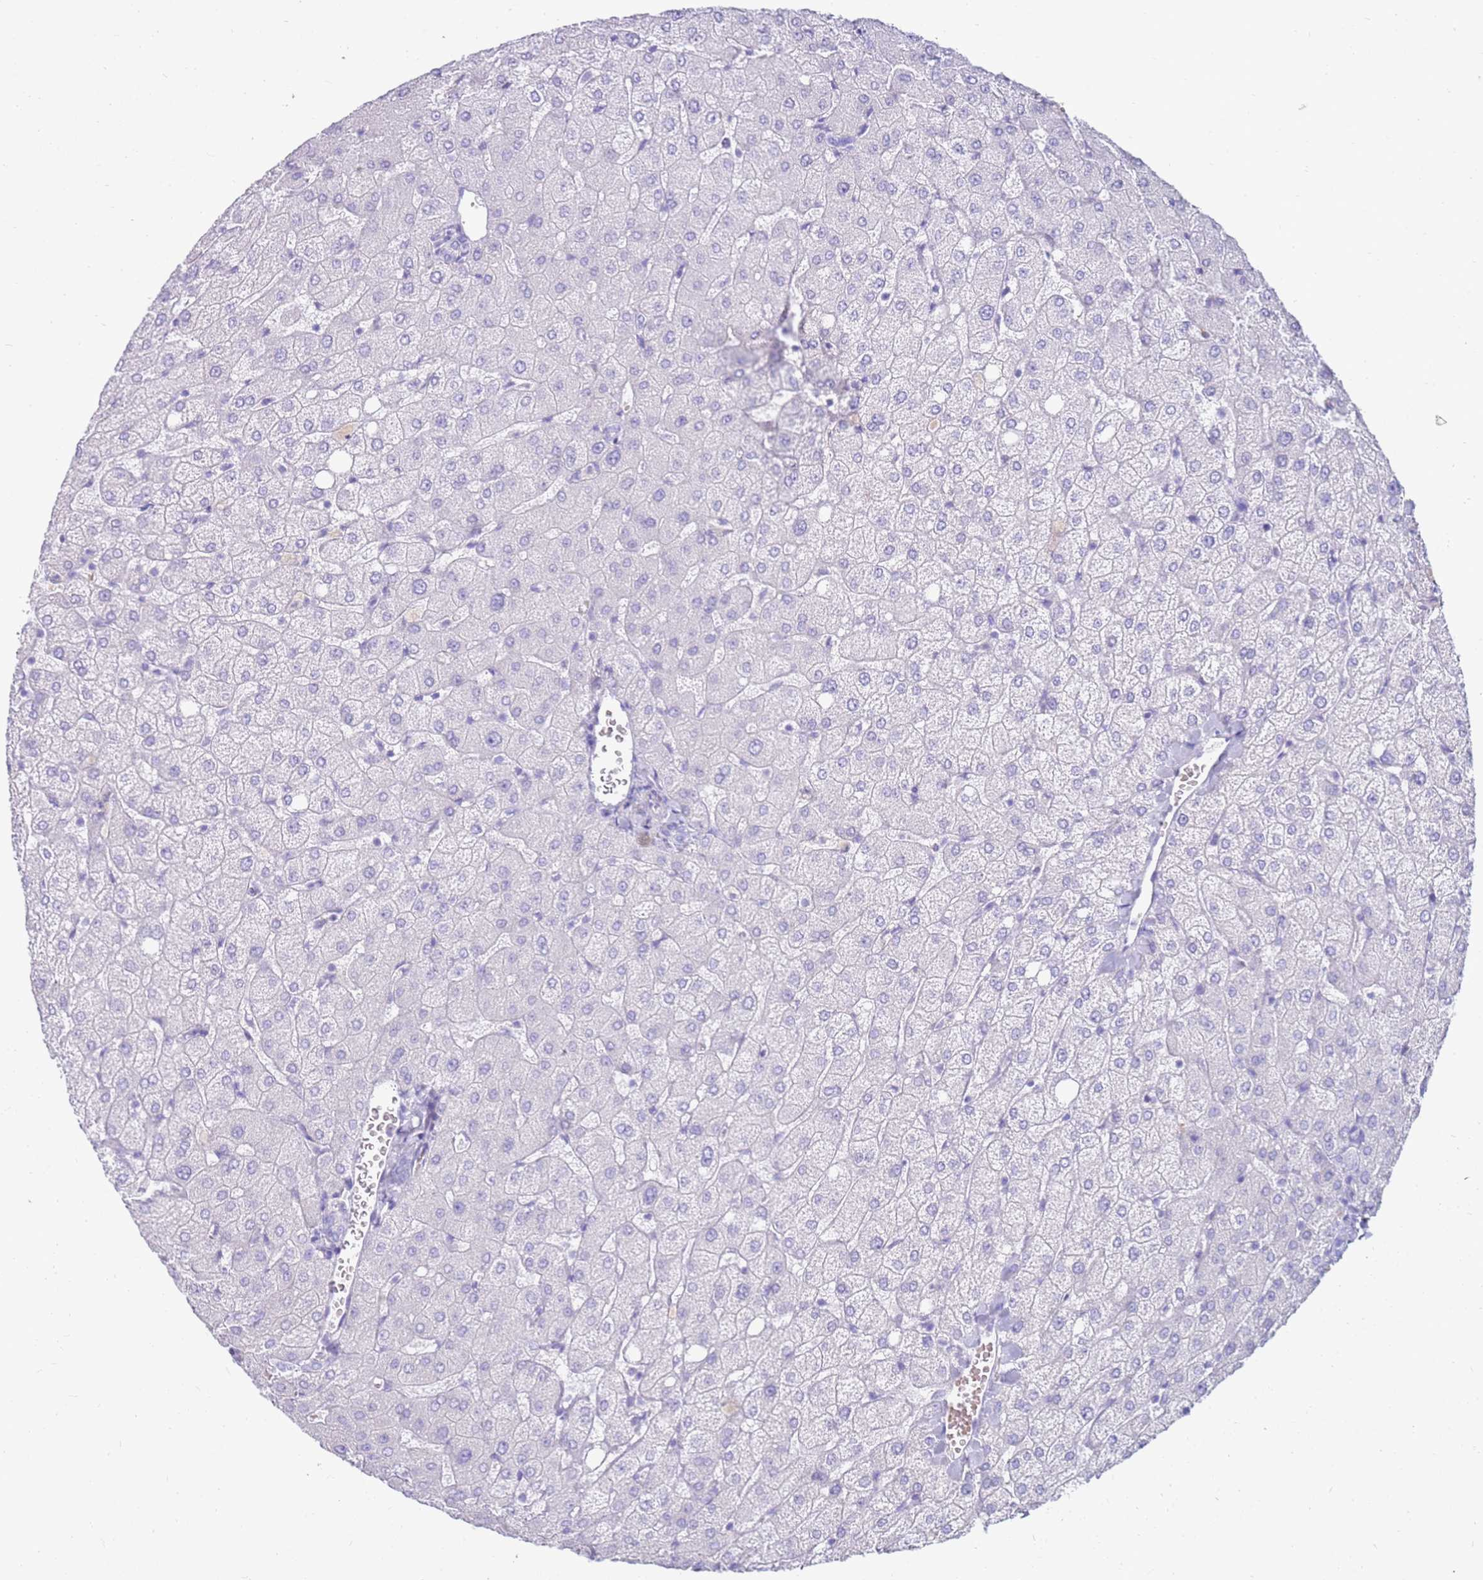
{"staining": {"intensity": "negative", "quantity": "none", "location": "none"}, "tissue": "liver", "cell_type": "Cholangiocytes", "image_type": "normal", "snomed": [{"axis": "morphology", "description": "Normal tissue, NOS"}, {"axis": "topography", "description": "Liver"}], "caption": "Immunohistochemistry (IHC) of benign human liver exhibits no expression in cholangiocytes.", "gene": "EVPLL", "patient": {"sex": "female", "age": 54}}